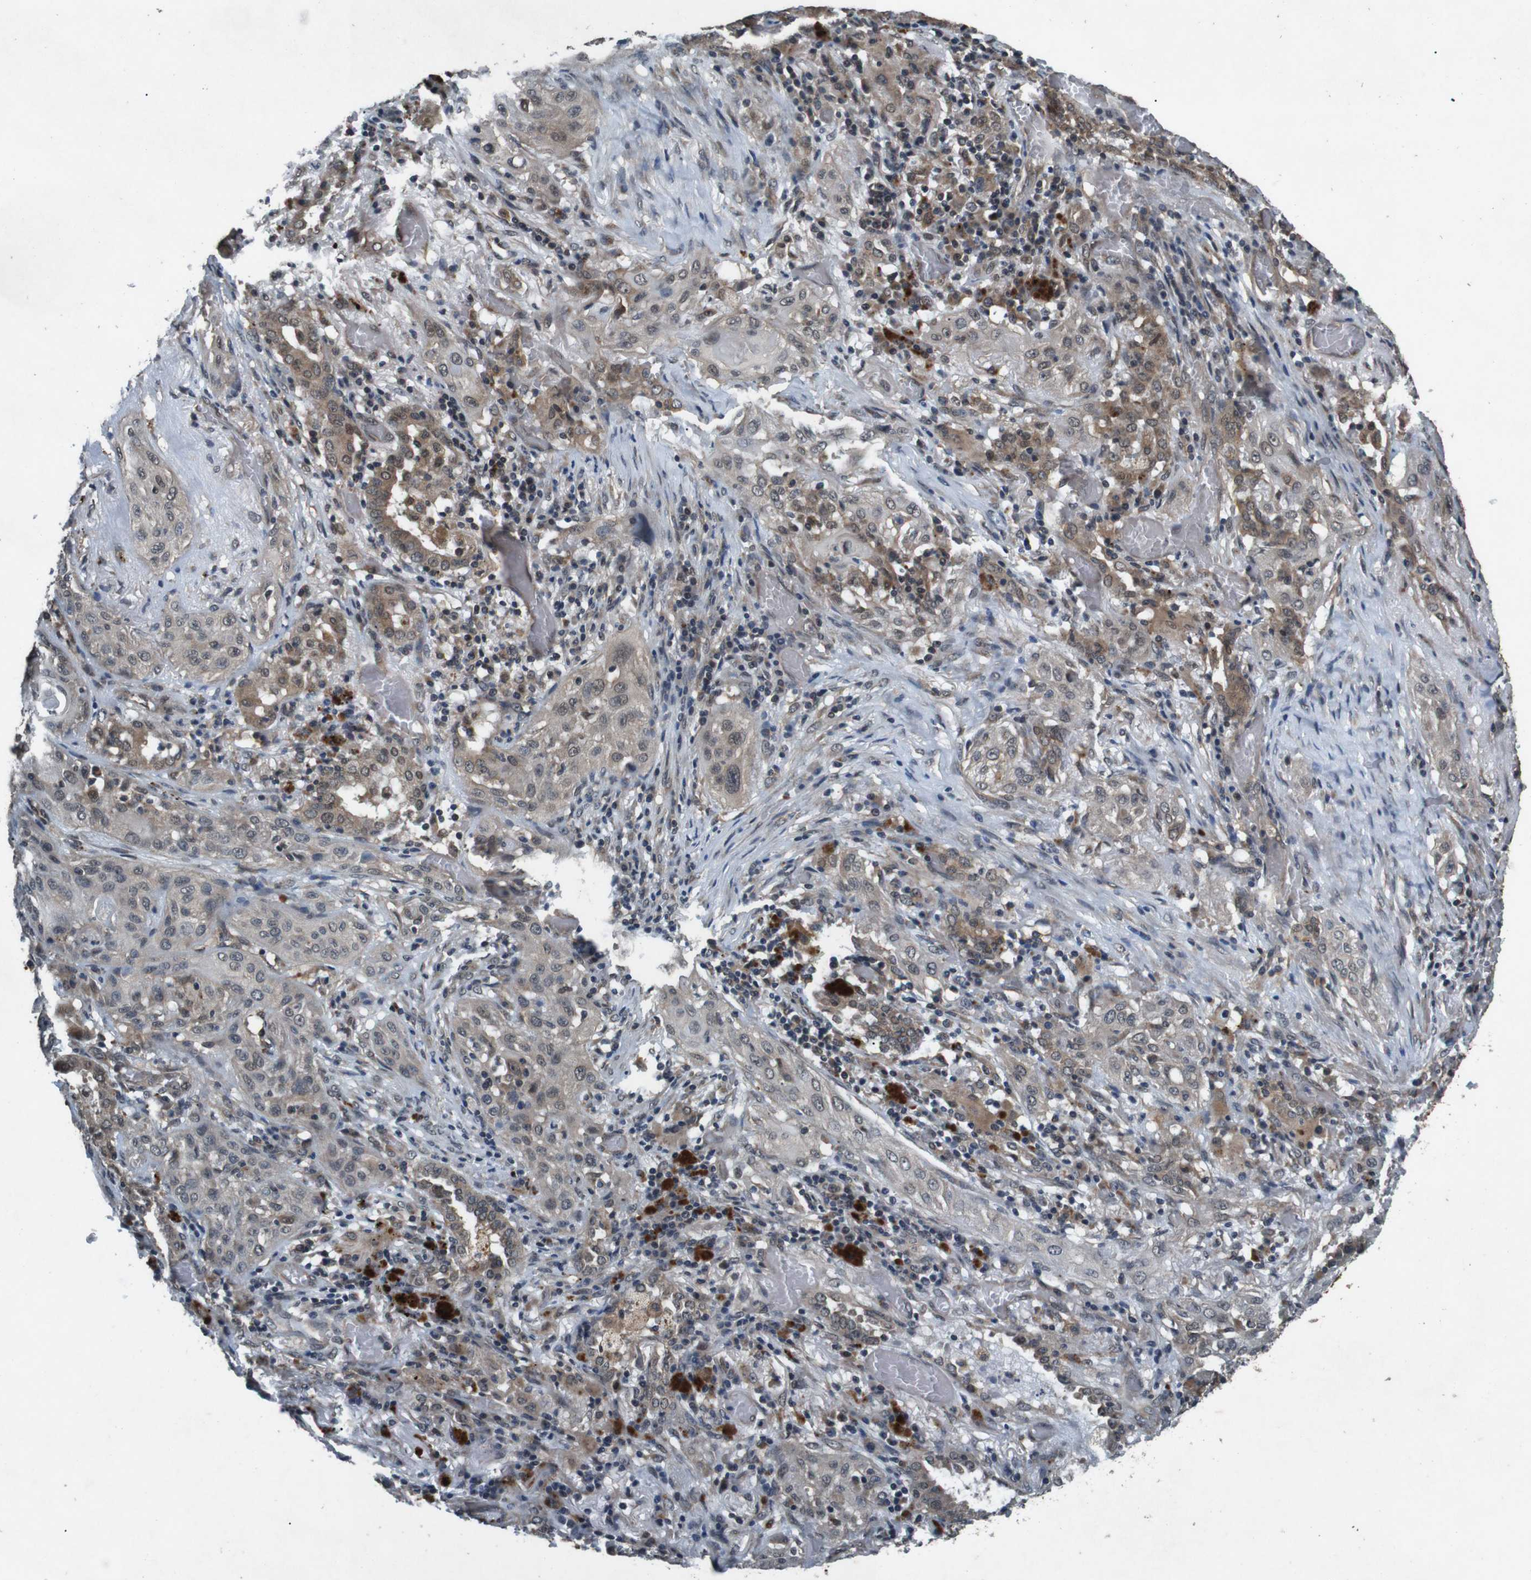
{"staining": {"intensity": "weak", "quantity": ">75%", "location": "cytoplasmic/membranous,nuclear"}, "tissue": "lung cancer", "cell_type": "Tumor cells", "image_type": "cancer", "snomed": [{"axis": "morphology", "description": "Squamous cell carcinoma, NOS"}, {"axis": "topography", "description": "Lung"}], "caption": "Human lung cancer stained with a protein marker demonstrates weak staining in tumor cells.", "gene": "SOCS1", "patient": {"sex": "female", "age": 47}}